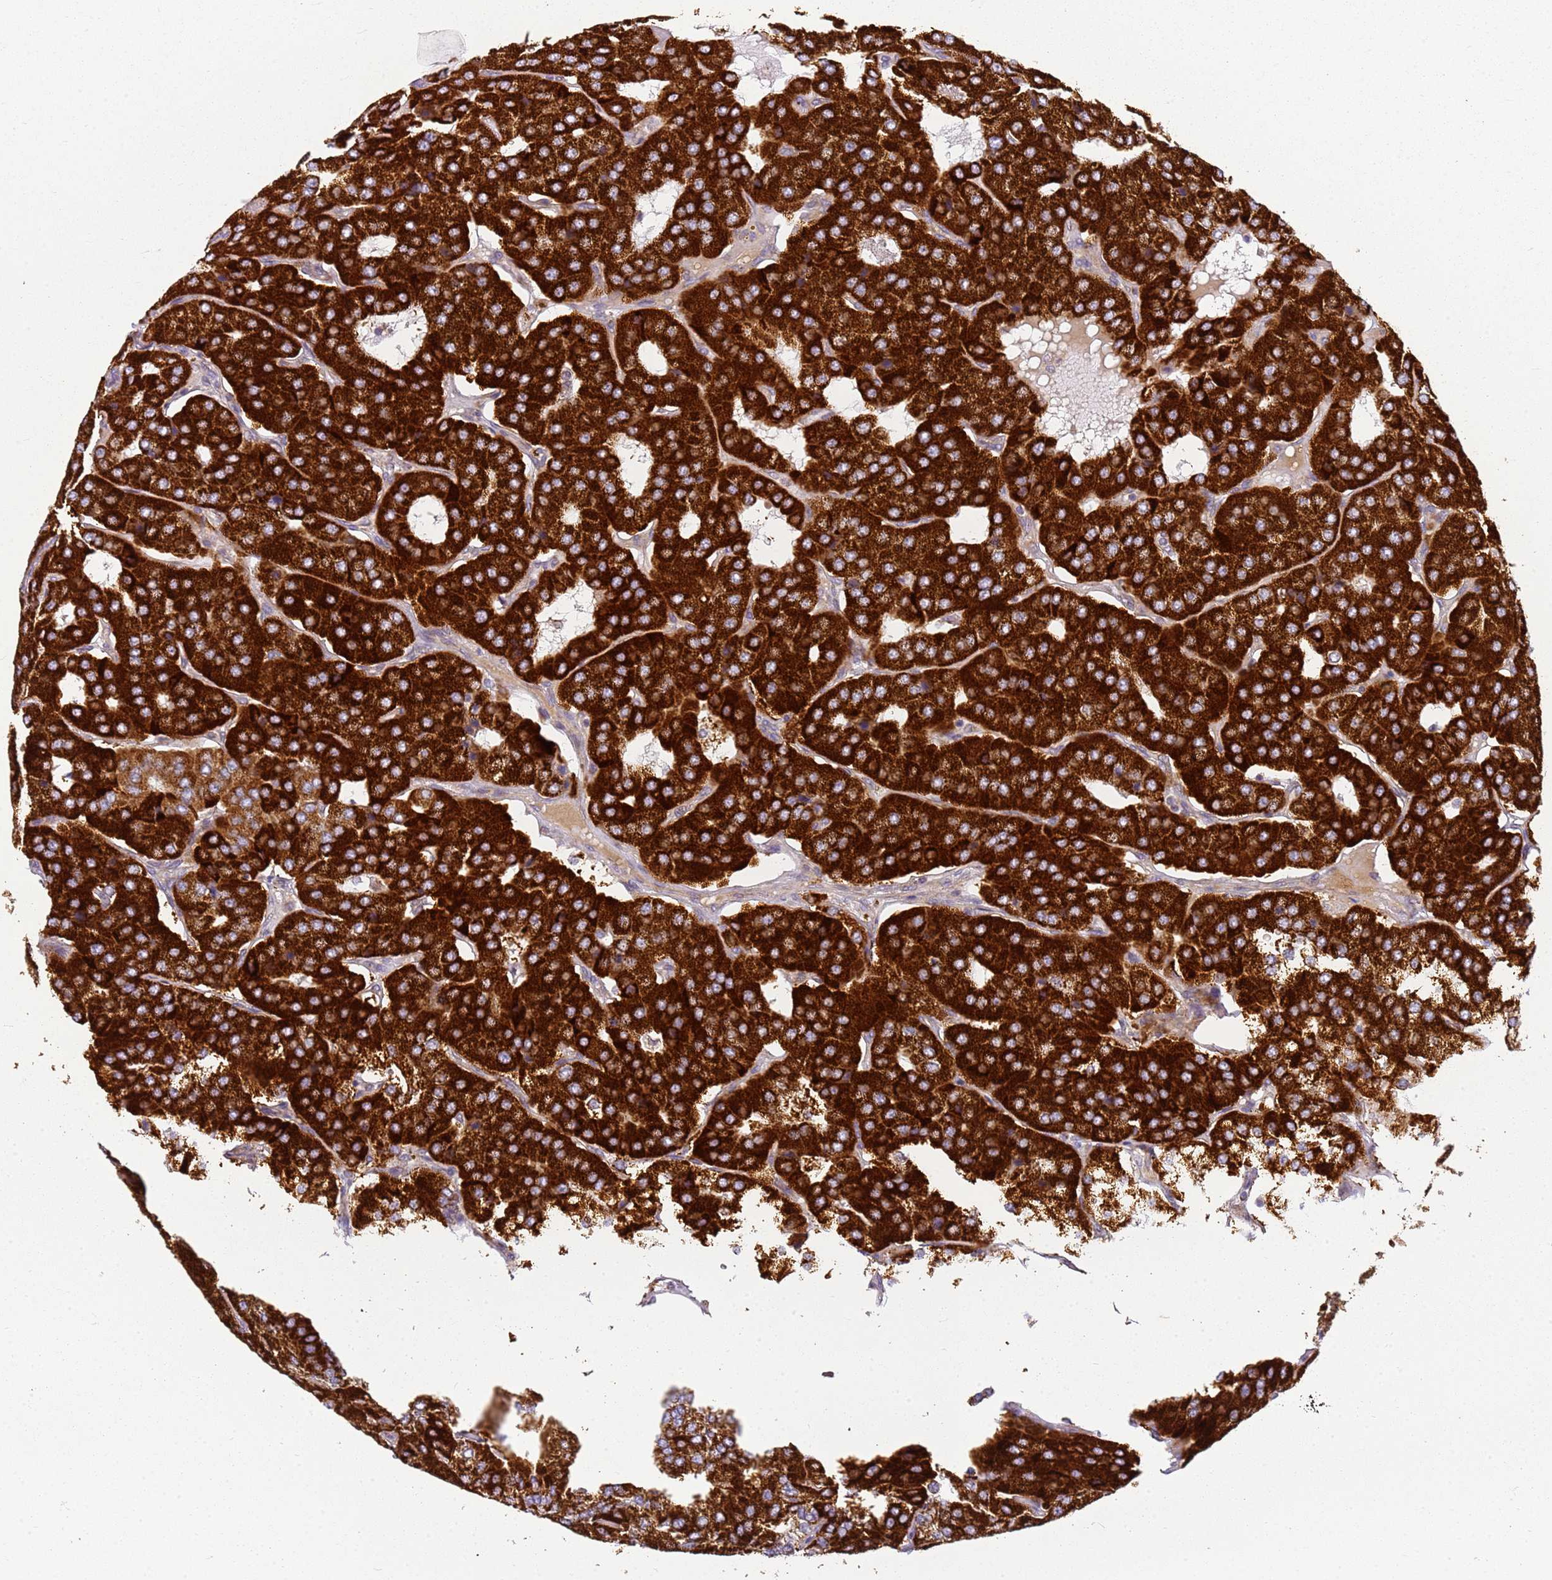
{"staining": {"intensity": "strong", "quantity": ">75%", "location": "cytoplasmic/membranous"}, "tissue": "parathyroid gland", "cell_type": "Glandular cells", "image_type": "normal", "snomed": [{"axis": "morphology", "description": "Normal tissue, NOS"}, {"axis": "morphology", "description": "Adenoma, NOS"}, {"axis": "topography", "description": "Parathyroid gland"}], "caption": "This is a micrograph of immunohistochemistry (IHC) staining of benign parathyroid gland, which shows strong positivity in the cytoplasmic/membranous of glandular cells.", "gene": "TMEM200C", "patient": {"sex": "female", "age": 86}}